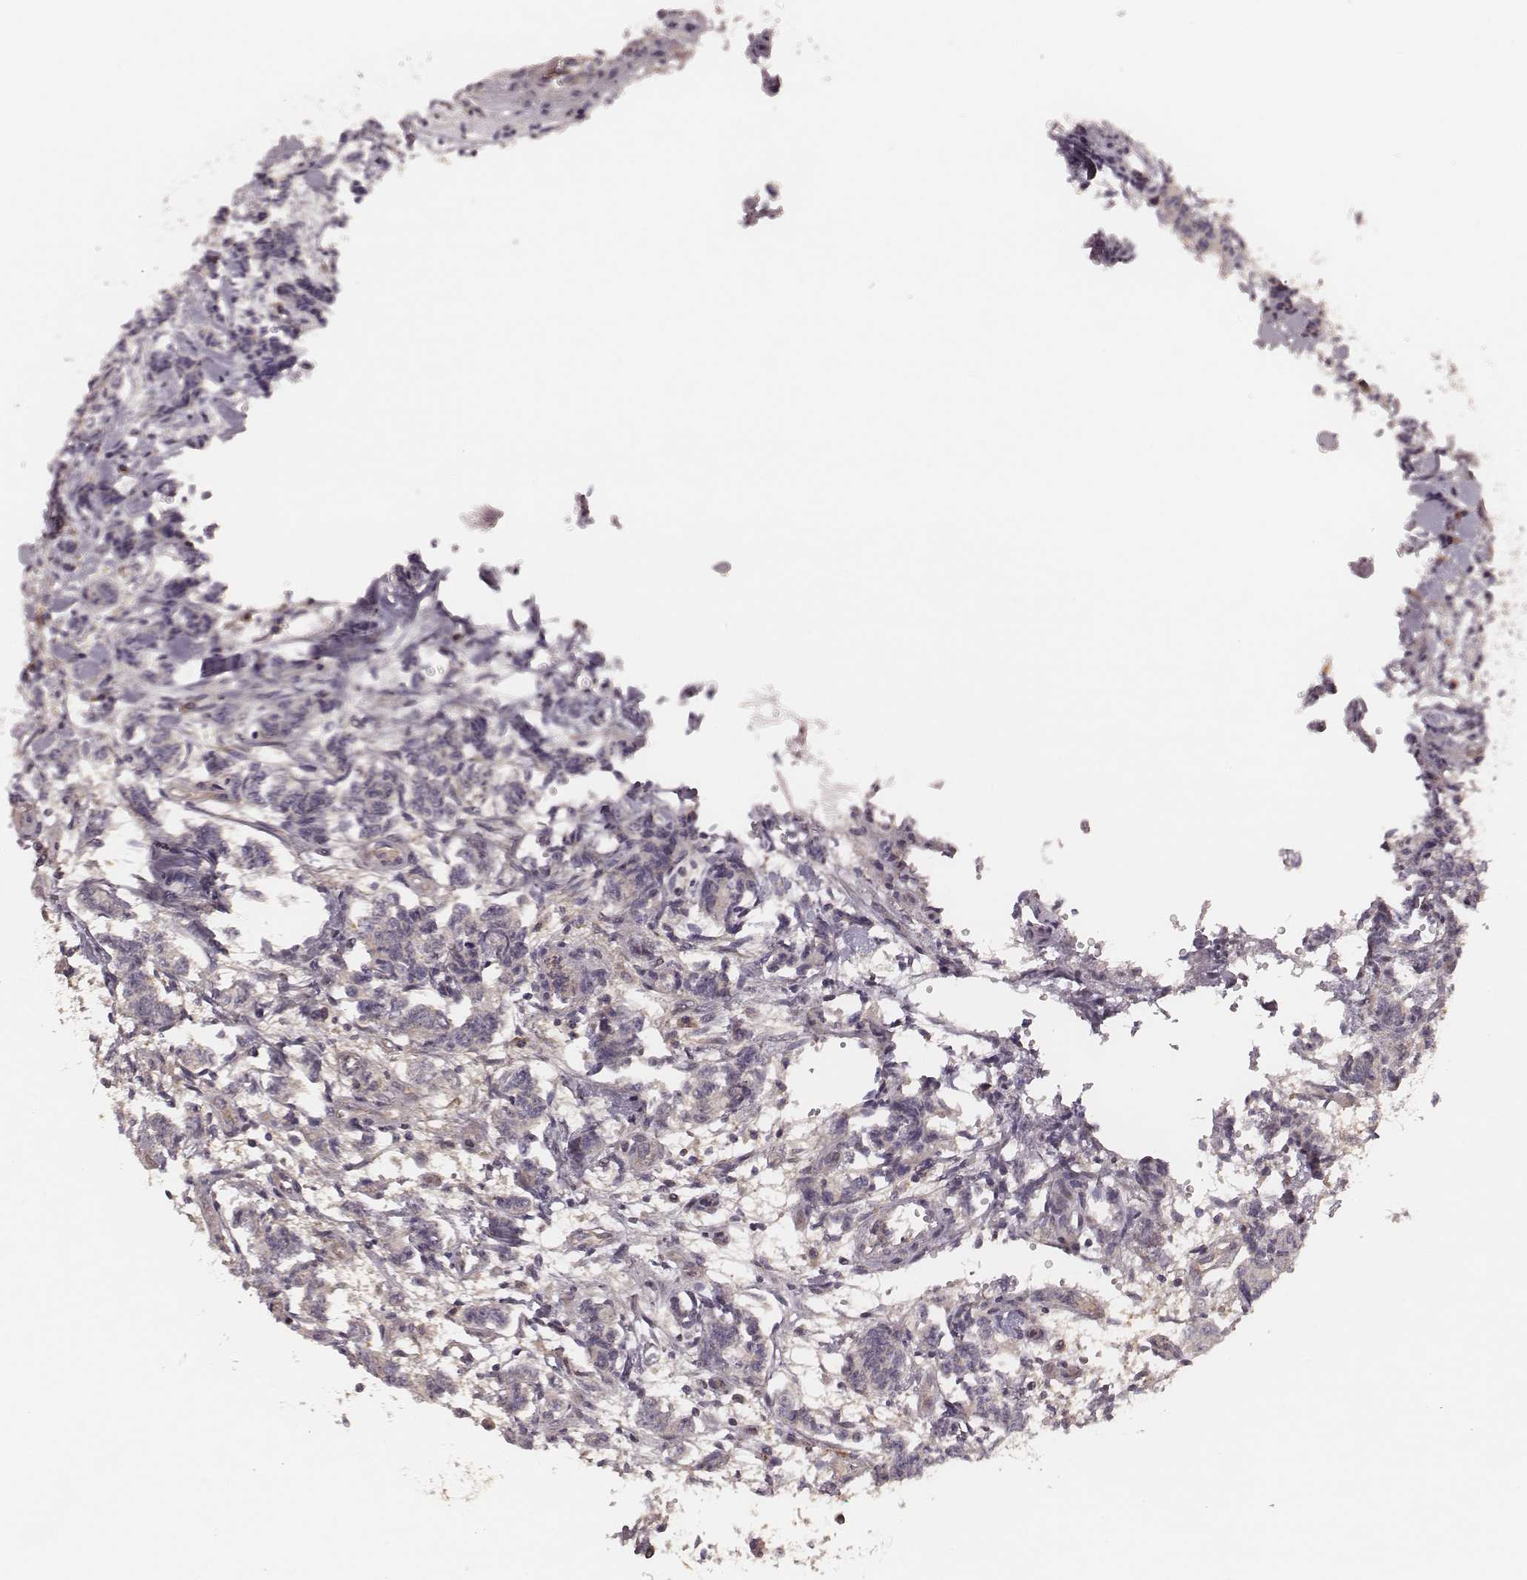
{"staining": {"intensity": "negative", "quantity": "none", "location": "none"}, "tissue": "carcinoid", "cell_type": "Tumor cells", "image_type": "cancer", "snomed": [{"axis": "morphology", "description": "Carcinoid, malignant, NOS"}, {"axis": "topography", "description": "Kidney"}], "caption": "IHC image of neoplastic tissue: human malignant carcinoid stained with DAB reveals no significant protein staining in tumor cells.", "gene": "CARS1", "patient": {"sex": "female", "age": 41}}